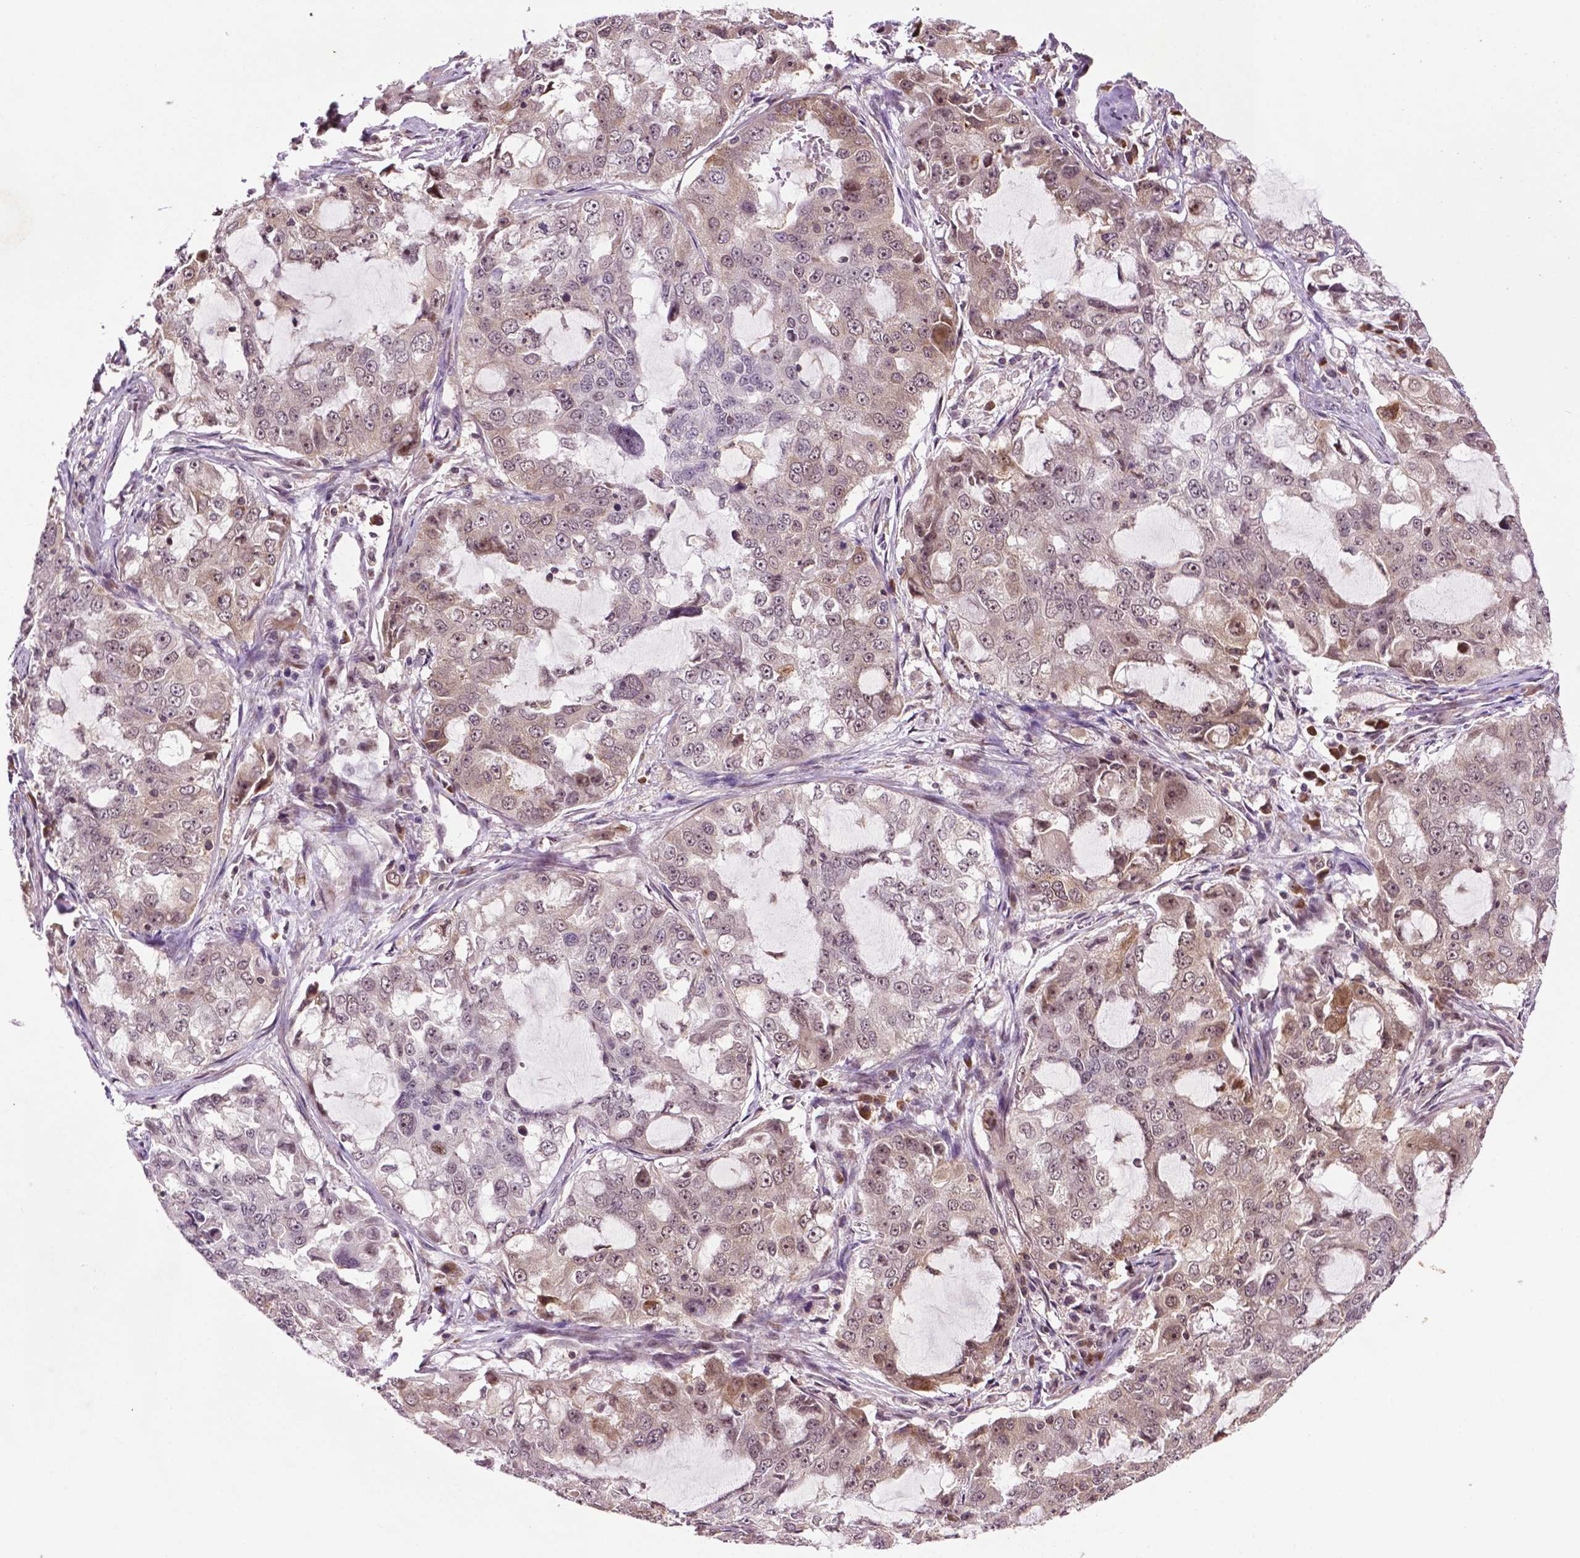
{"staining": {"intensity": "weak", "quantity": "25%-75%", "location": "cytoplasmic/membranous,nuclear"}, "tissue": "lung cancer", "cell_type": "Tumor cells", "image_type": "cancer", "snomed": [{"axis": "morphology", "description": "Adenocarcinoma, NOS"}, {"axis": "topography", "description": "Lung"}], "caption": "This histopathology image demonstrates IHC staining of lung adenocarcinoma, with low weak cytoplasmic/membranous and nuclear staining in approximately 25%-75% of tumor cells.", "gene": "TMX2", "patient": {"sex": "female", "age": 61}}